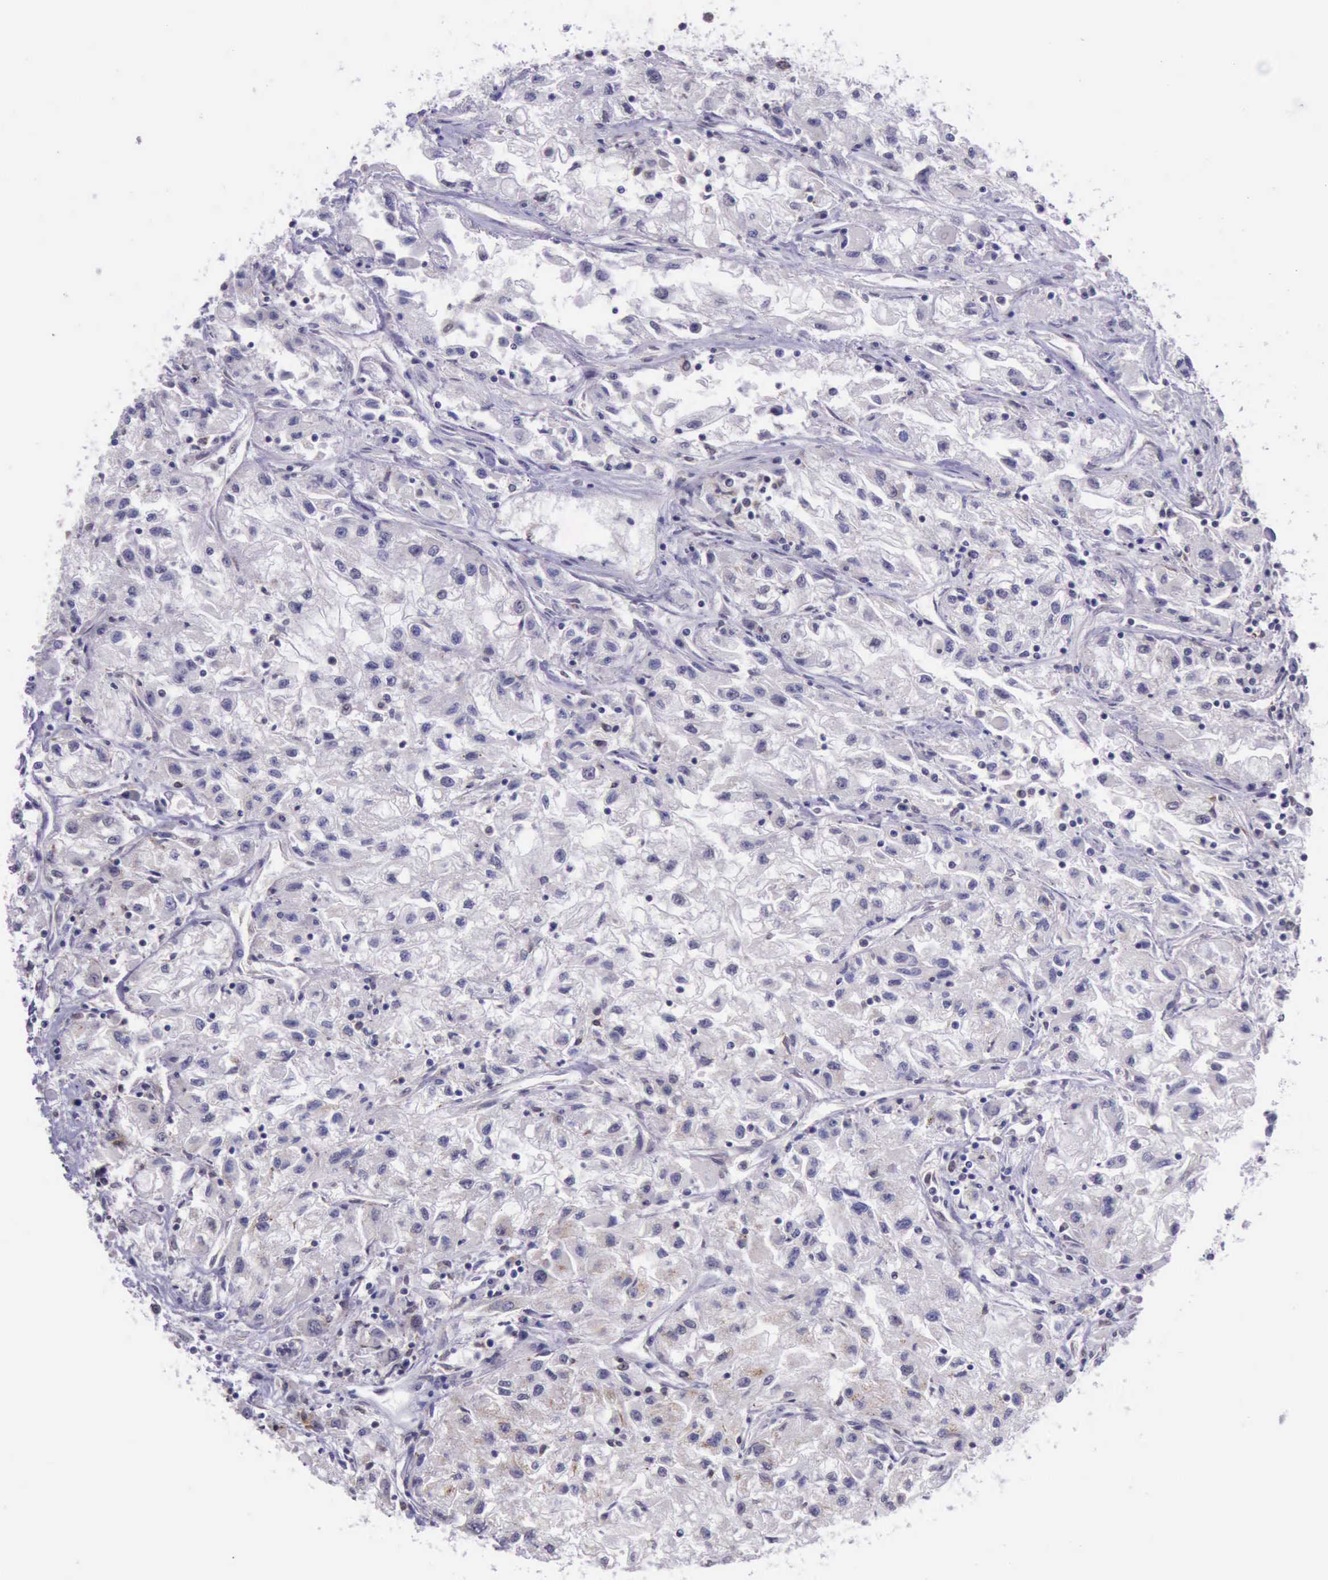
{"staining": {"intensity": "weak", "quantity": ">75%", "location": "nuclear"}, "tissue": "renal cancer", "cell_type": "Tumor cells", "image_type": "cancer", "snomed": [{"axis": "morphology", "description": "Adenocarcinoma, NOS"}, {"axis": "topography", "description": "Kidney"}], "caption": "Approximately >75% of tumor cells in human renal adenocarcinoma display weak nuclear protein expression as visualized by brown immunohistochemical staining.", "gene": "PRPF39", "patient": {"sex": "male", "age": 59}}